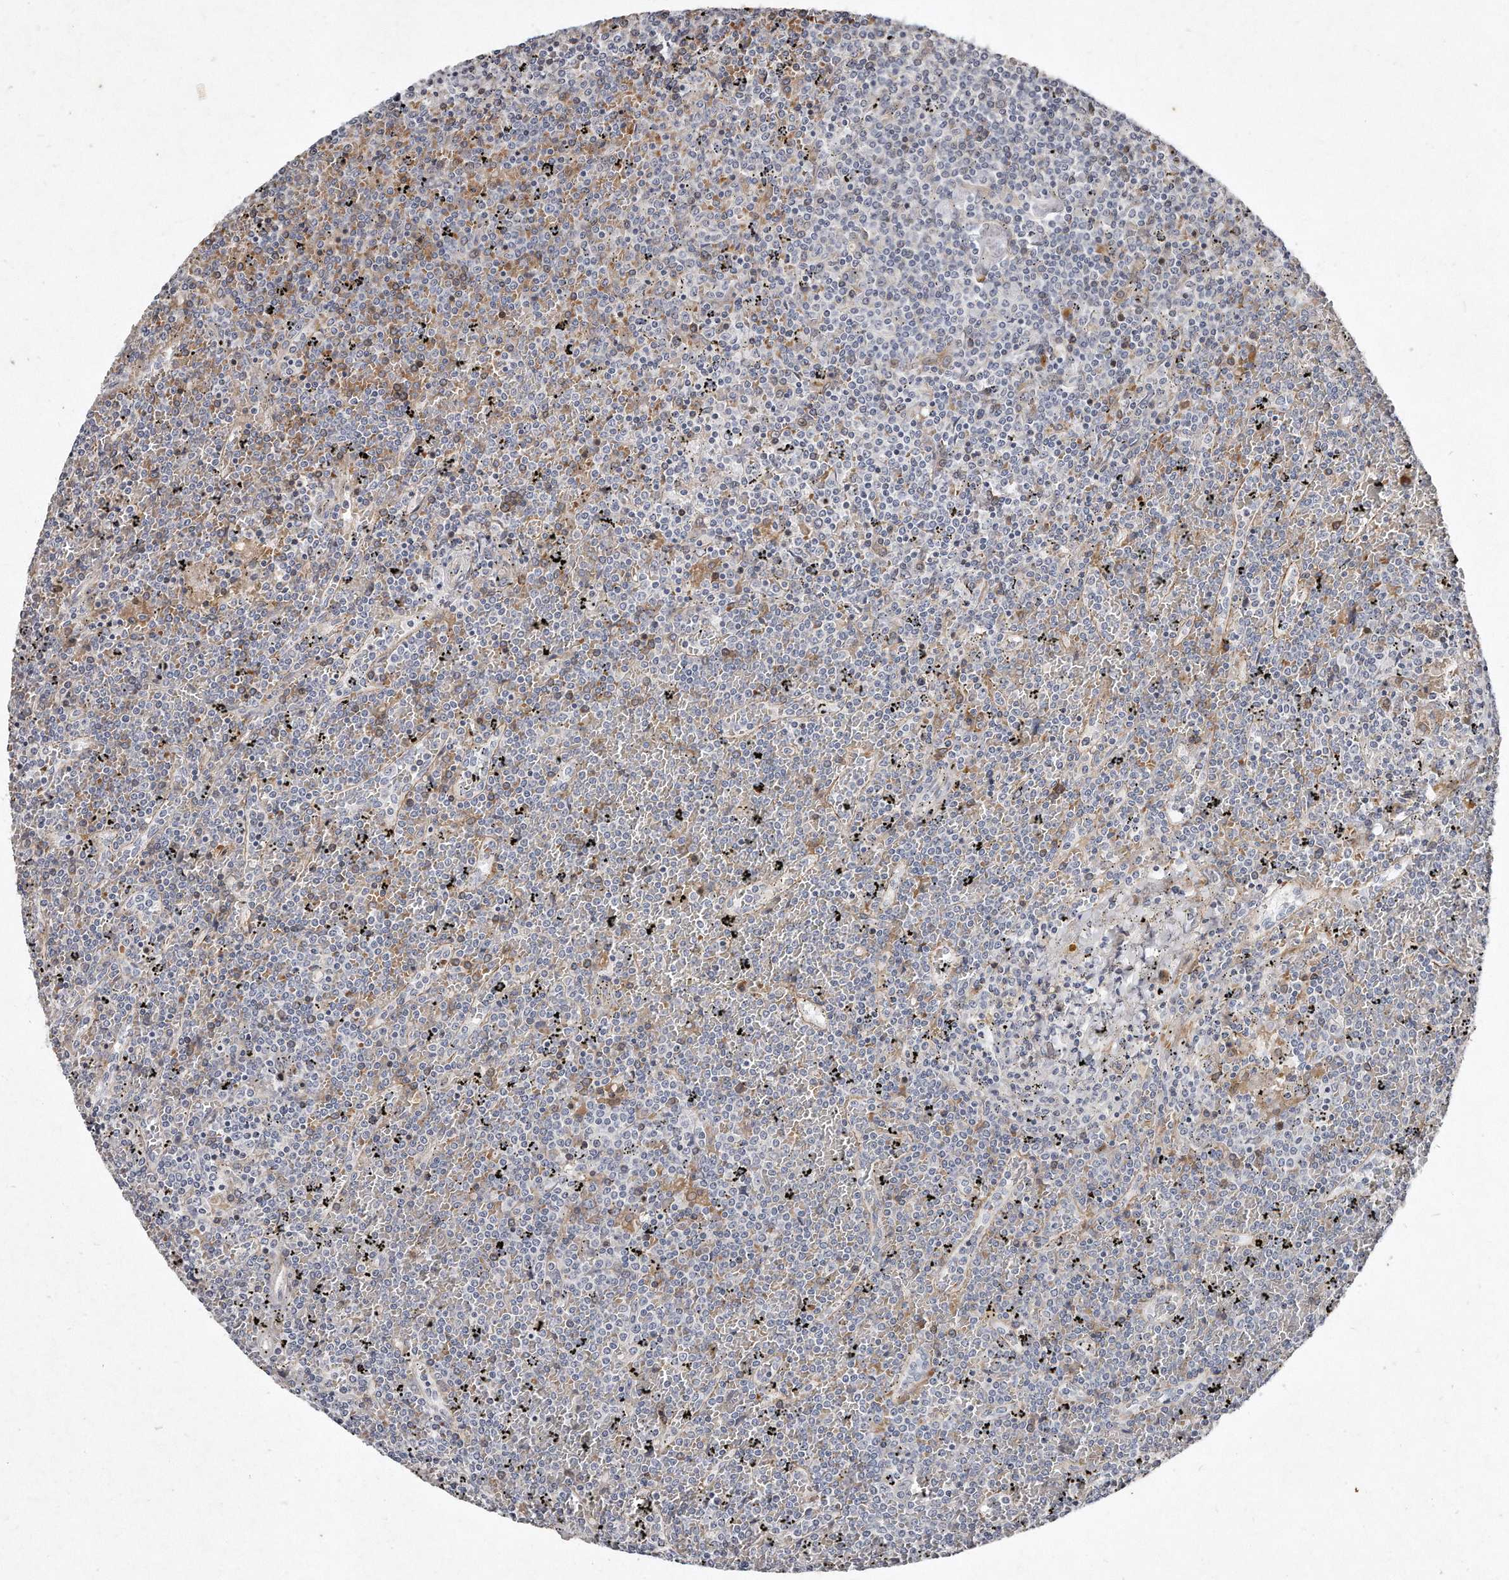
{"staining": {"intensity": "negative", "quantity": "none", "location": "none"}, "tissue": "lymphoma", "cell_type": "Tumor cells", "image_type": "cancer", "snomed": [{"axis": "morphology", "description": "Malignant lymphoma, non-Hodgkin's type, Low grade"}, {"axis": "topography", "description": "Spleen"}], "caption": "A micrograph of human malignant lymphoma, non-Hodgkin's type (low-grade) is negative for staining in tumor cells.", "gene": "TECR", "patient": {"sex": "female", "age": 19}}